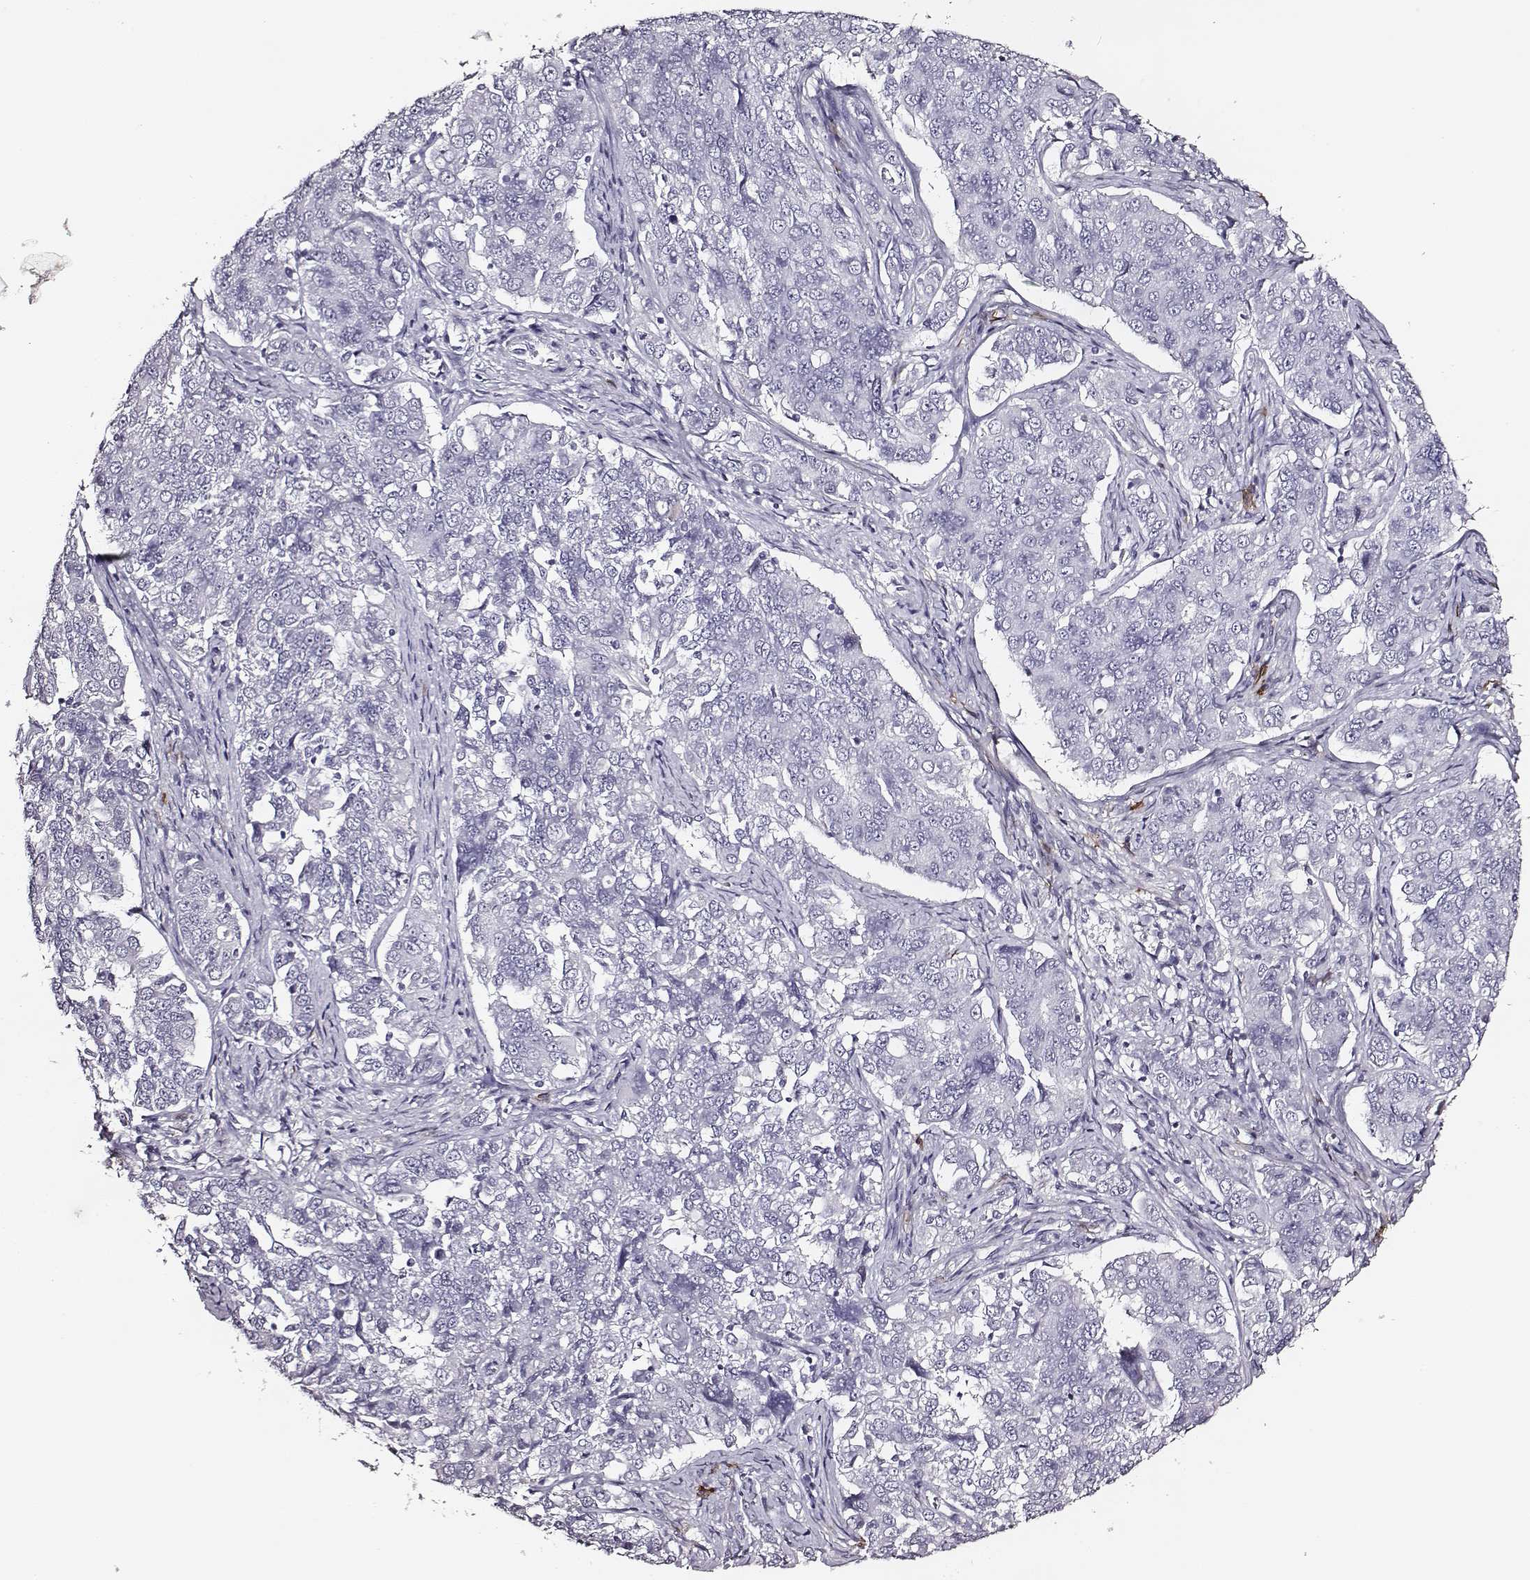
{"staining": {"intensity": "negative", "quantity": "none", "location": "none"}, "tissue": "endometrial cancer", "cell_type": "Tumor cells", "image_type": "cancer", "snomed": [{"axis": "morphology", "description": "Adenocarcinoma, NOS"}, {"axis": "topography", "description": "Endometrium"}], "caption": "DAB immunohistochemical staining of human endometrial cancer shows no significant staining in tumor cells.", "gene": "DPEP1", "patient": {"sex": "female", "age": 43}}